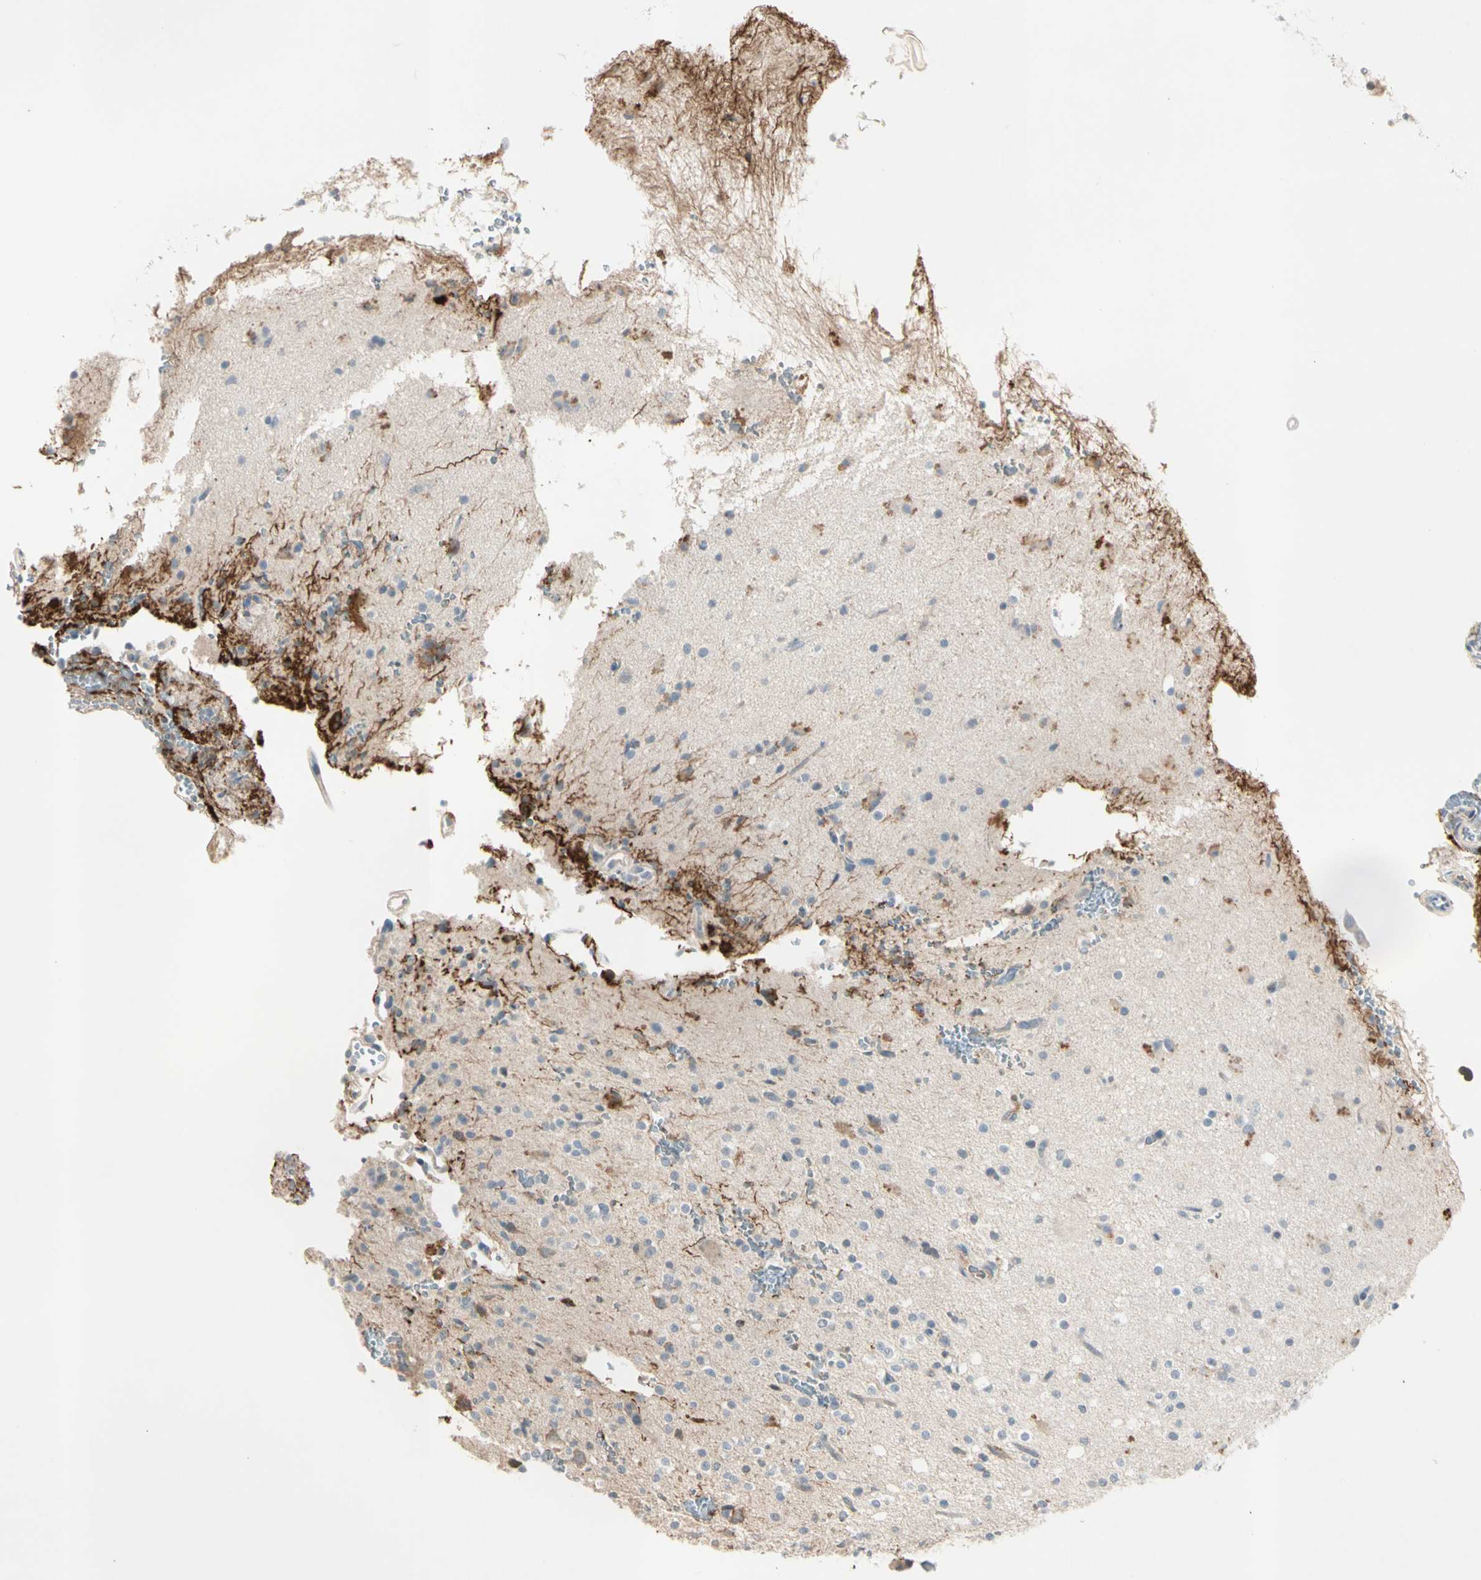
{"staining": {"intensity": "negative", "quantity": "none", "location": "none"}, "tissue": "glioma", "cell_type": "Tumor cells", "image_type": "cancer", "snomed": [{"axis": "morphology", "description": "Glioma, malignant, High grade"}, {"axis": "topography", "description": "Brain"}], "caption": "Image shows no protein positivity in tumor cells of malignant glioma (high-grade) tissue. (DAB (3,3'-diaminobenzidine) immunohistochemistry, high magnification).", "gene": "SERPIND1", "patient": {"sex": "male", "age": 47}}